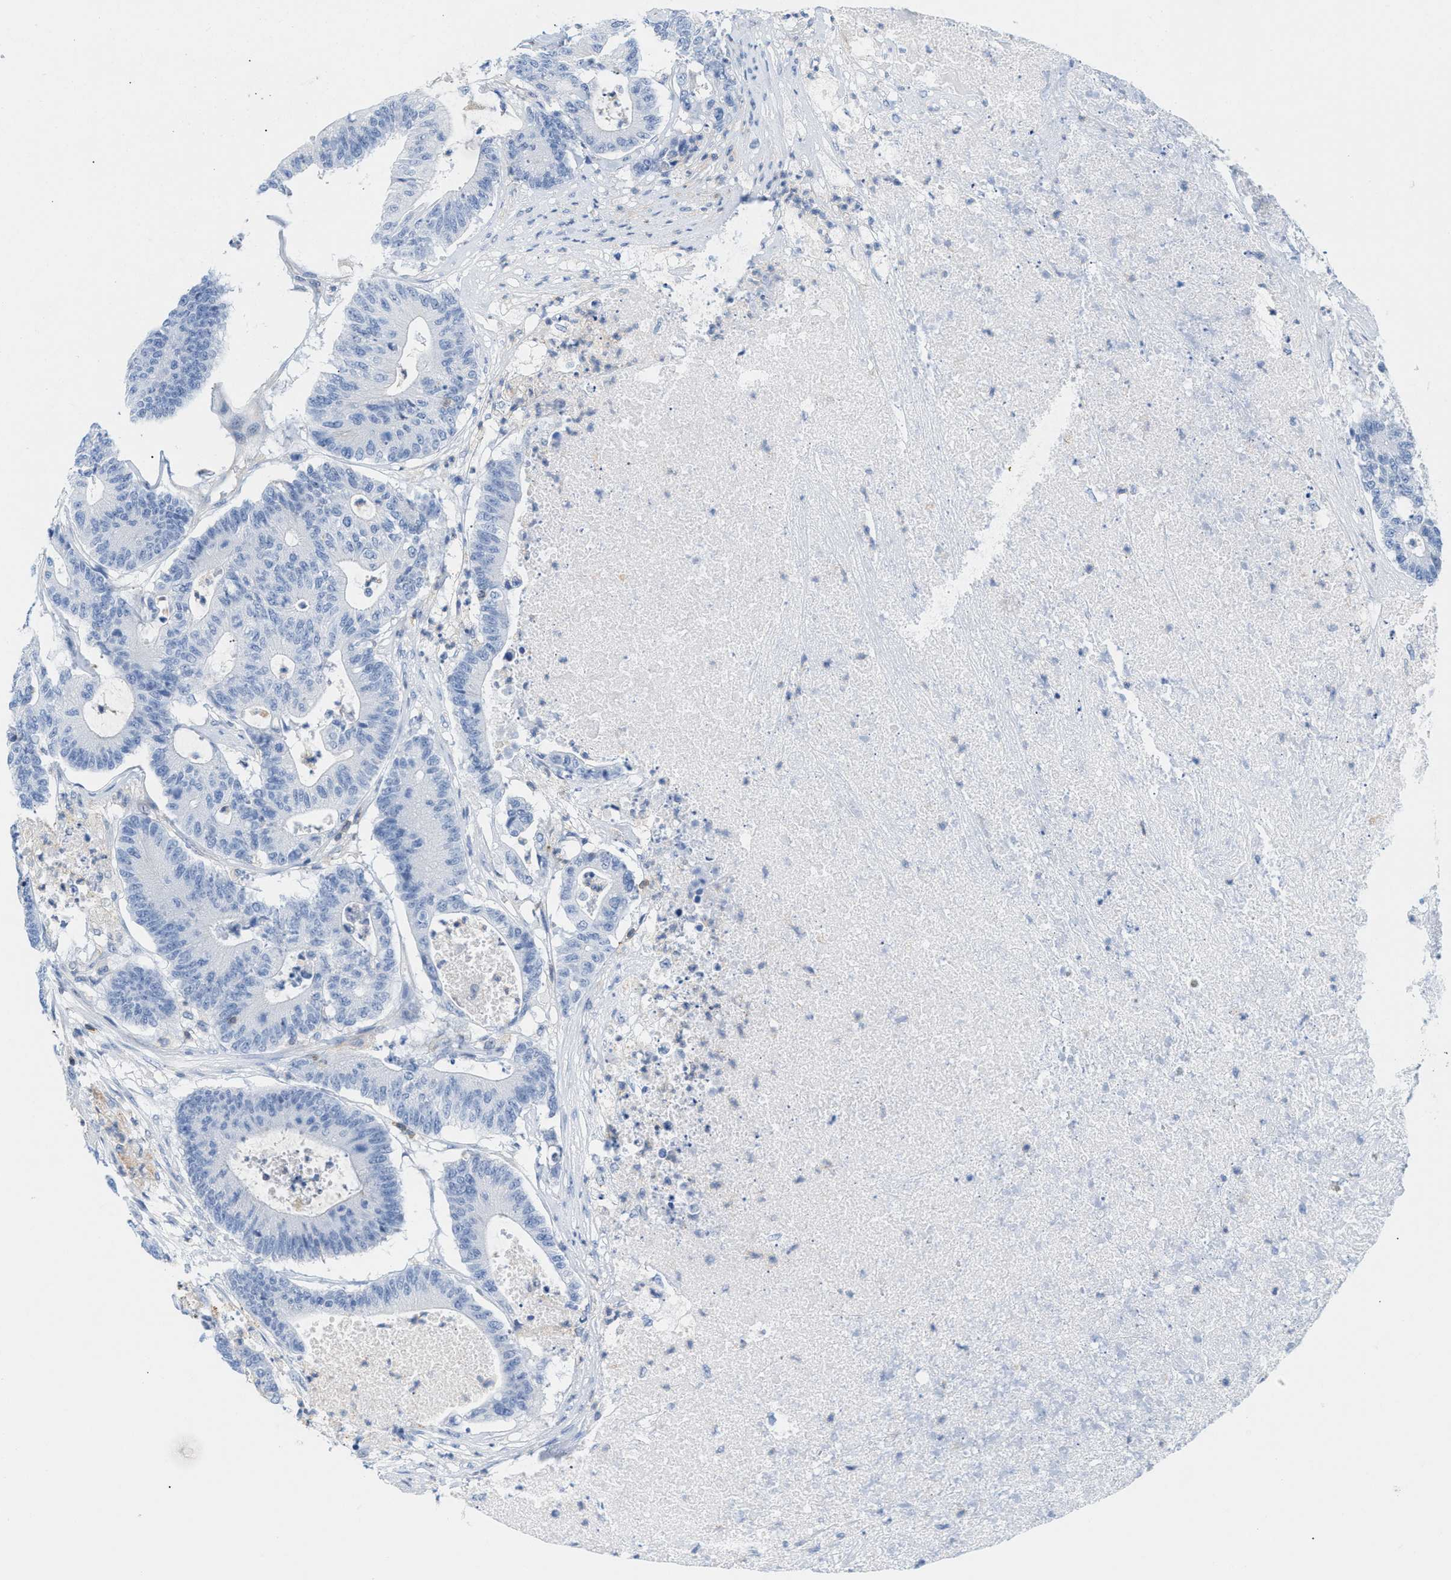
{"staining": {"intensity": "negative", "quantity": "none", "location": "none"}, "tissue": "colorectal cancer", "cell_type": "Tumor cells", "image_type": "cancer", "snomed": [{"axis": "morphology", "description": "Adenocarcinoma, NOS"}, {"axis": "topography", "description": "Colon"}], "caption": "Immunohistochemistry of human colorectal cancer demonstrates no positivity in tumor cells. The staining was performed using DAB to visualize the protein expression in brown, while the nuclei were stained in blue with hematoxylin (Magnification: 20x).", "gene": "IL16", "patient": {"sex": "female", "age": 84}}